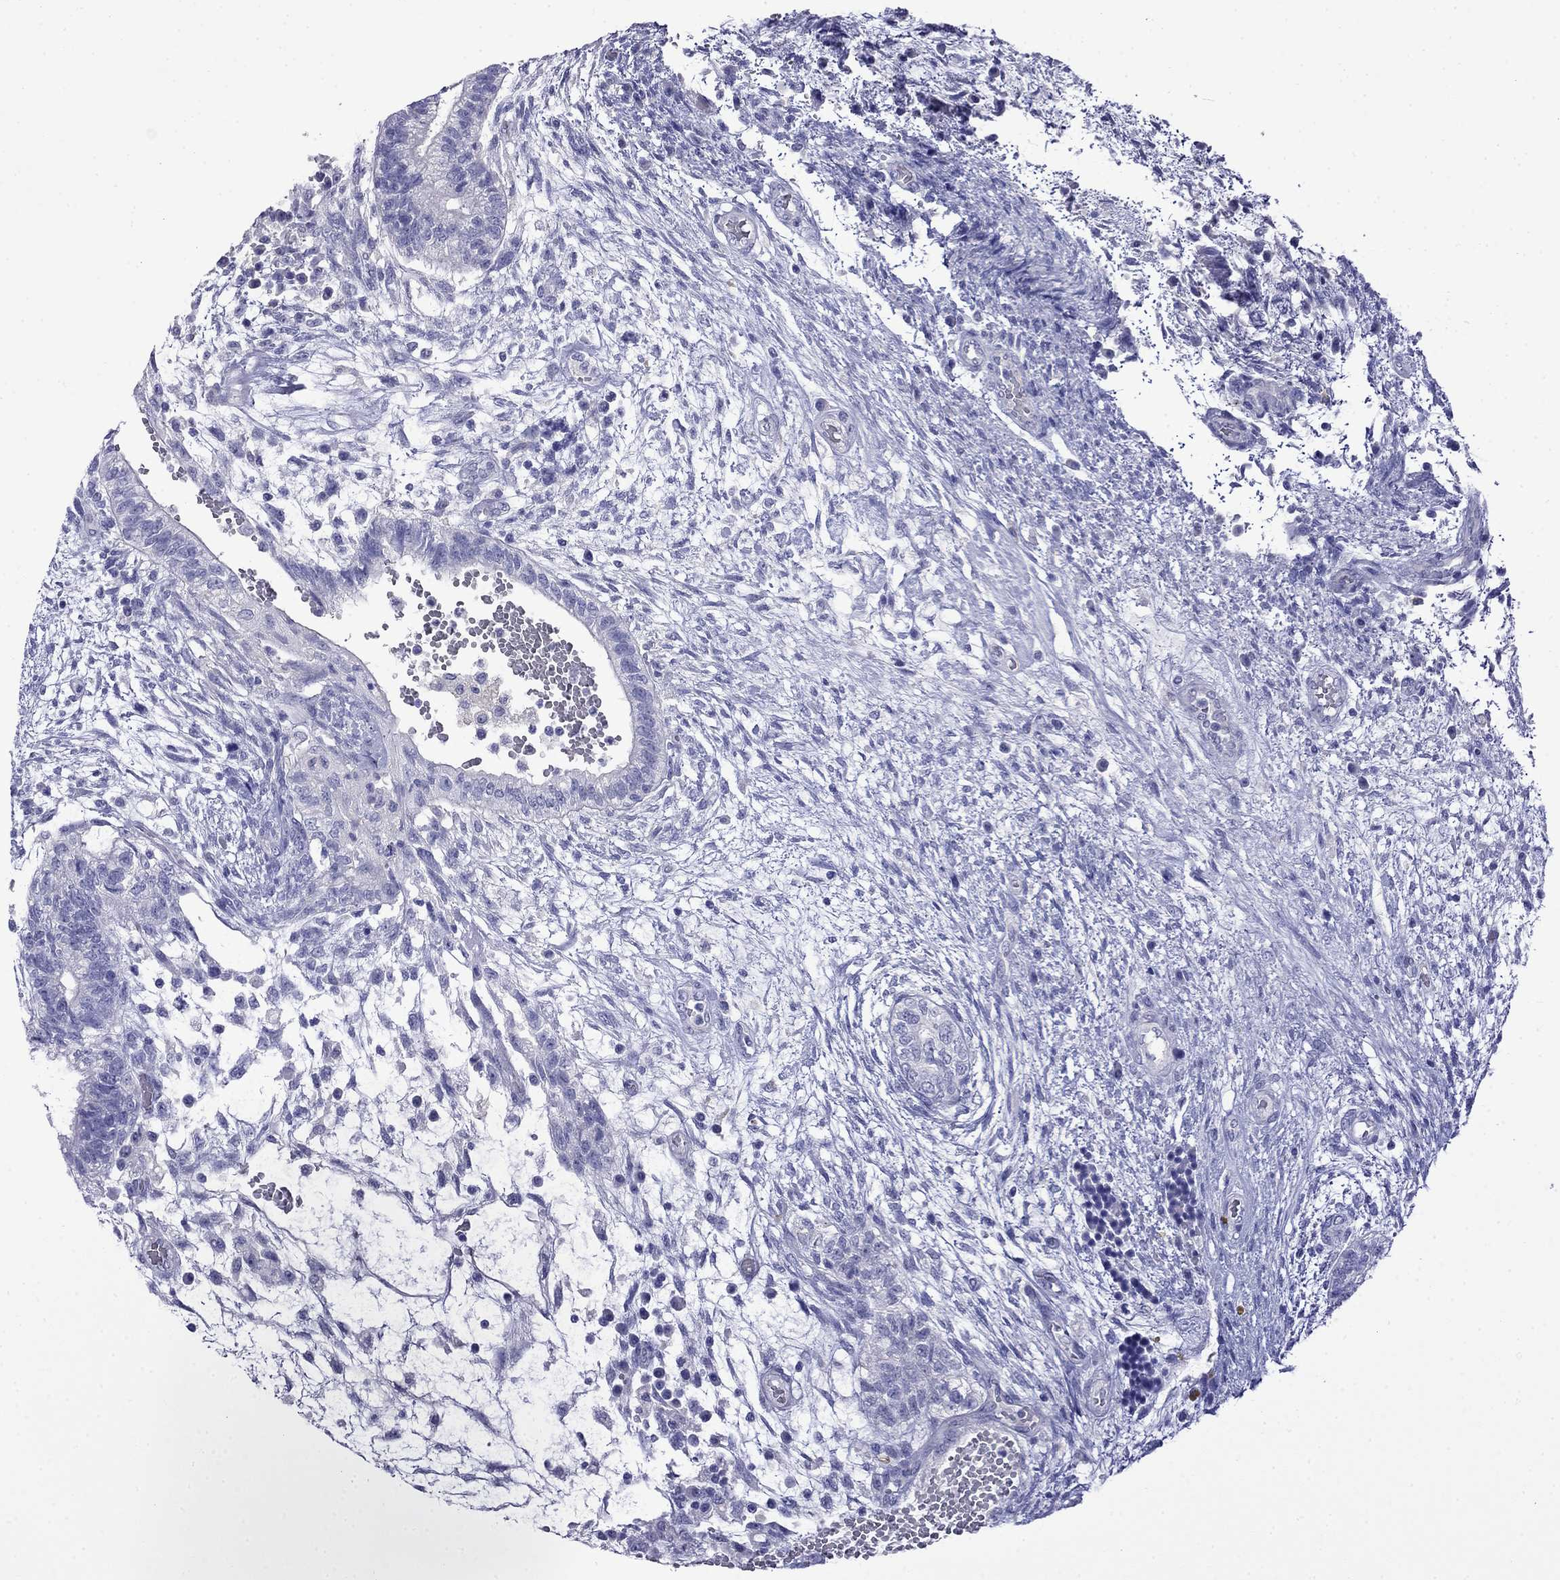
{"staining": {"intensity": "negative", "quantity": "none", "location": "none"}, "tissue": "testis cancer", "cell_type": "Tumor cells", "image_type": "cancer", "snomed": [{"axis": "morphology", "description": "Normal tissue, NOS"}, {"axis": "morphology", "description": "Carcinoma, Embryonal, NOS"}, {"axis": "topography", "description": "Testis"}, {"axis": "topography", "description": "Epididymis"}], "caption": "Human testis embryonal carcinoma stained for a protein using immunohistochemistry (IHC) displays no expression in tumor cells.", "gene": "MYO15A", "patient": {"sex": "male", "age": 32}}